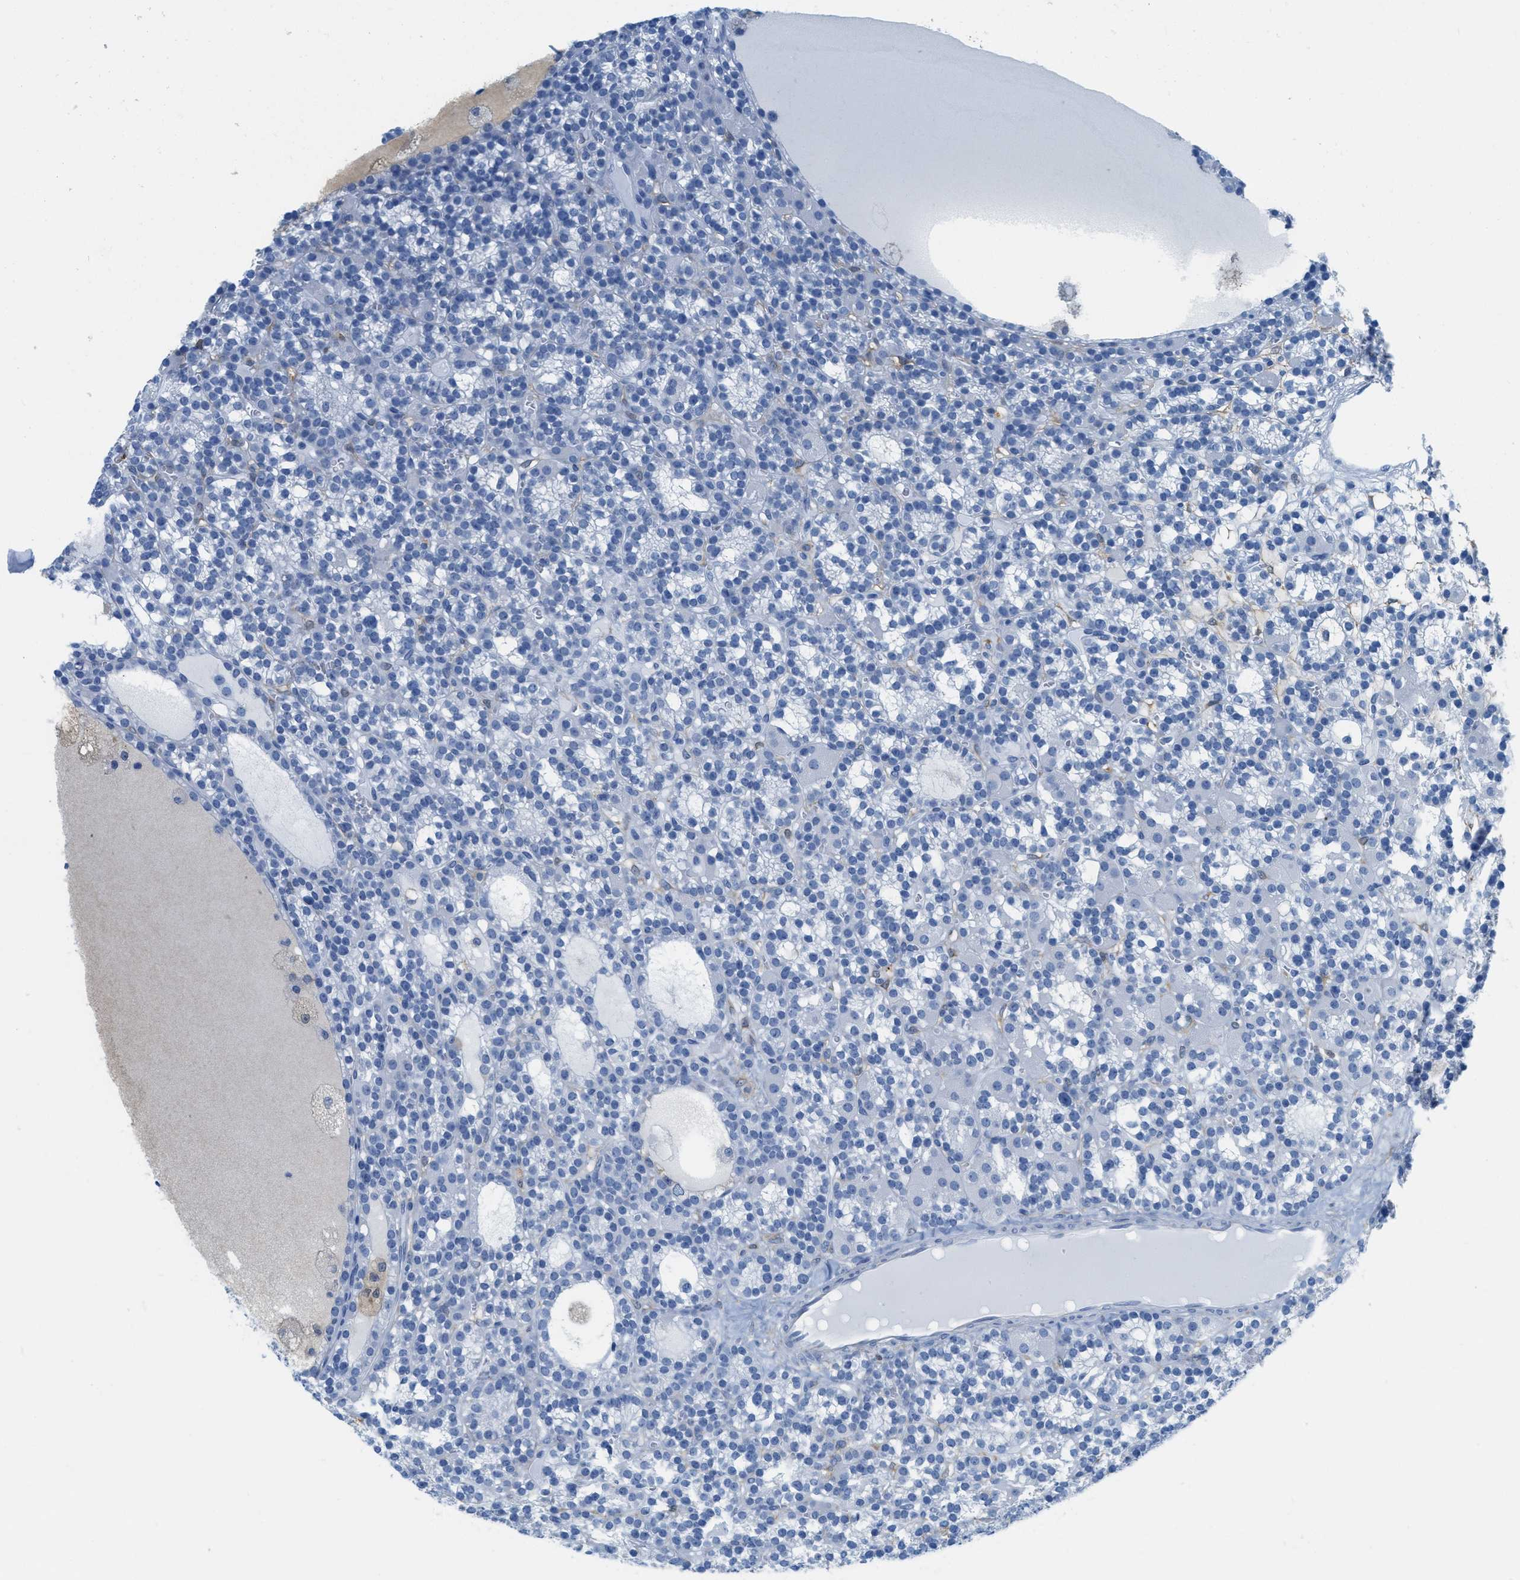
{"staining": {"intensity": "negative", "quantity": "none", "location": "none"}, "tissue": "parathyroid gland", "cell_type": "Glandular cells", "image_type": "normal", "snomed": [{"axis": "morphology", "description": "Normal tissue, NOS"}, {"axis": "morphology", "description": "Adenoma, NOS"}, {"axis": "topography", "description": "Parathyroid gland"}], "caption": "Photomicrograph shows no significant protein staining in glandular cells of benign parathyroid gland. (DAB (3,3'-diaminobenzidine) immunohistochemistry (IHC) visualized using brightfield microscopy, high magnification).", "gene": "ASGR1", "patient": {"sex": "female", "age": 58}}